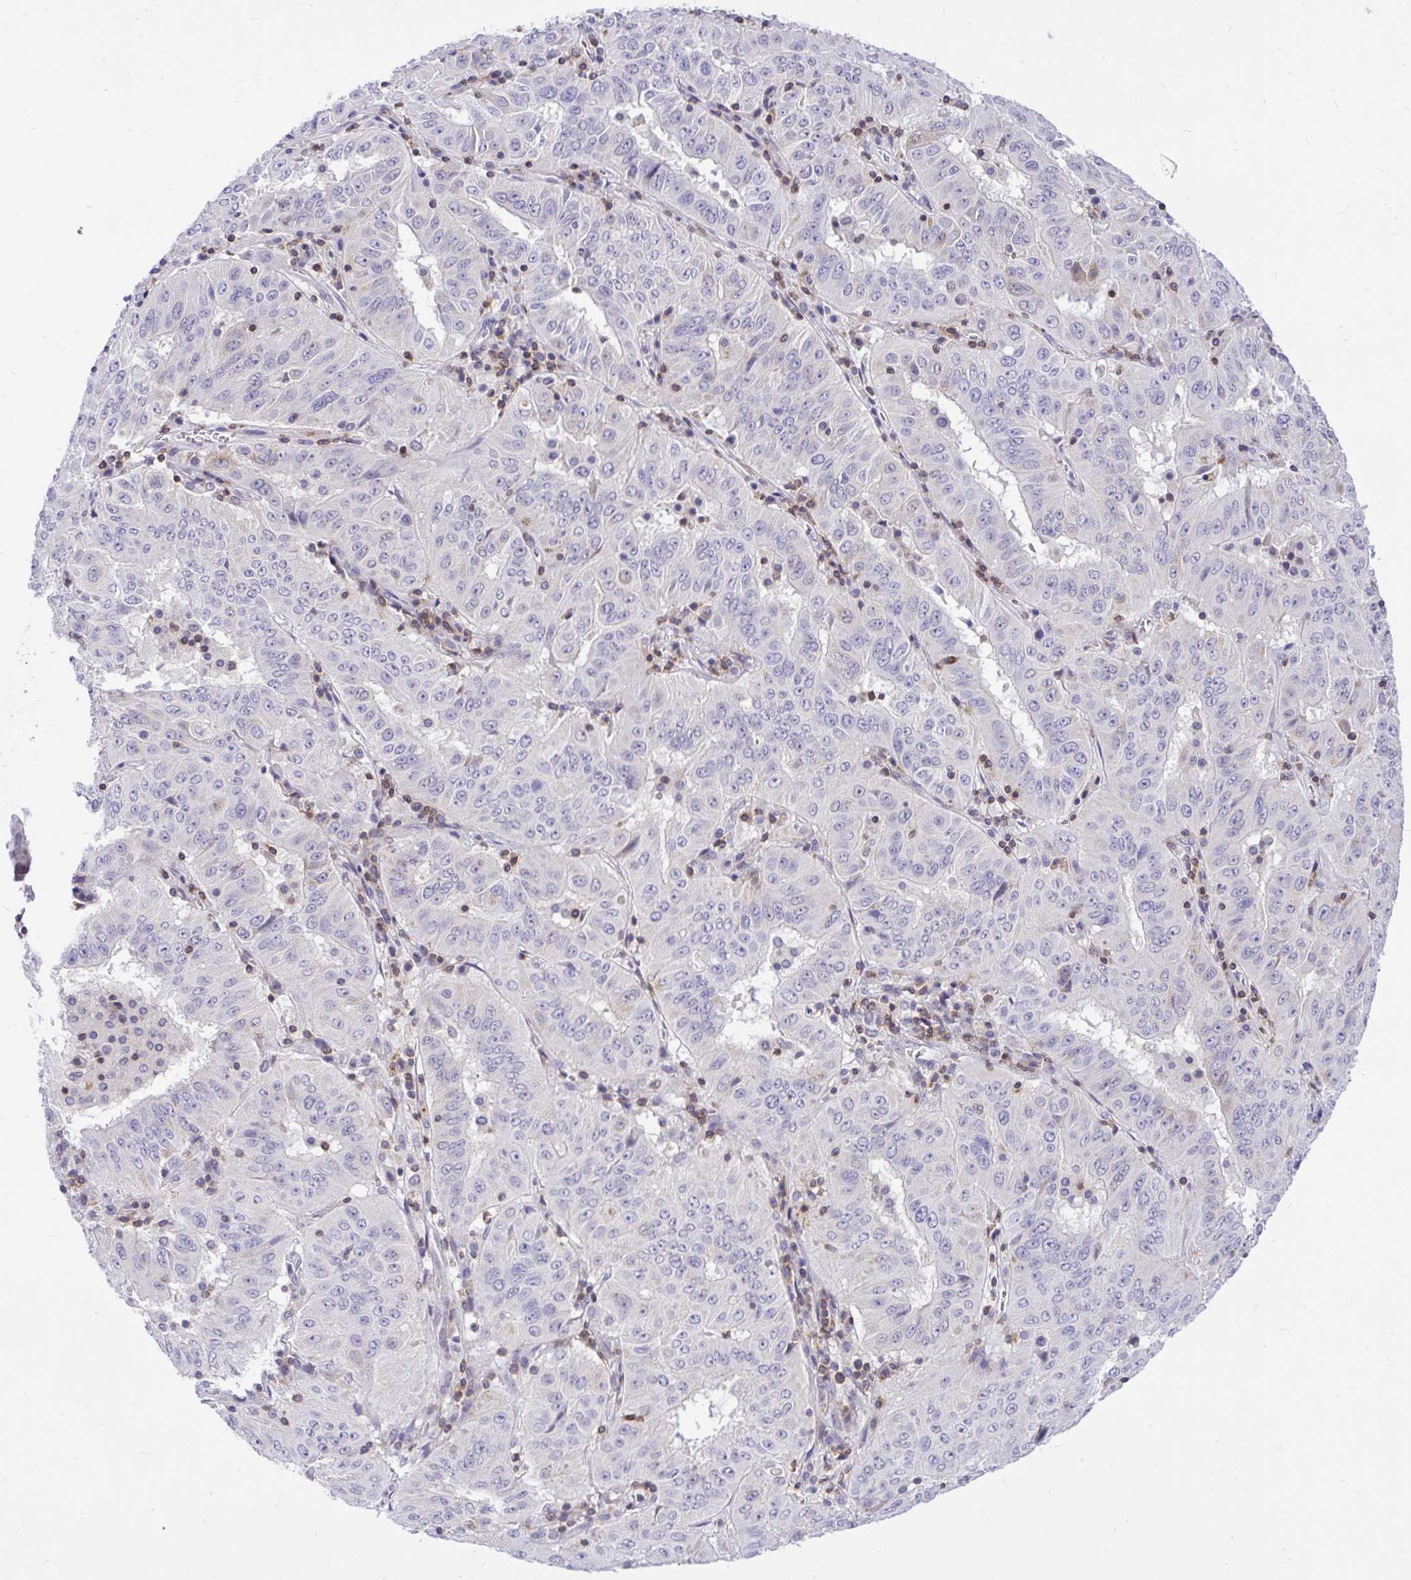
{"staining": {"intensity": "negative", "quantity": "none", "location": "none"}, "tissue": "pancreatic cancer", "cell_type": "Tumor cells", "image_type": "cancer", "snomed": [{"axis": "morphology", "description": "Adenocarcinoma, NOS"}, {"axis": "topography", "description": "Pancreas"}], "caption": "Micrograph shows no protein positivity in tumor cells of adenocarcinoma (pancreatic) tissue.", "gene": "CXCL8", "patient": {"sex": "male", "age": 63}}